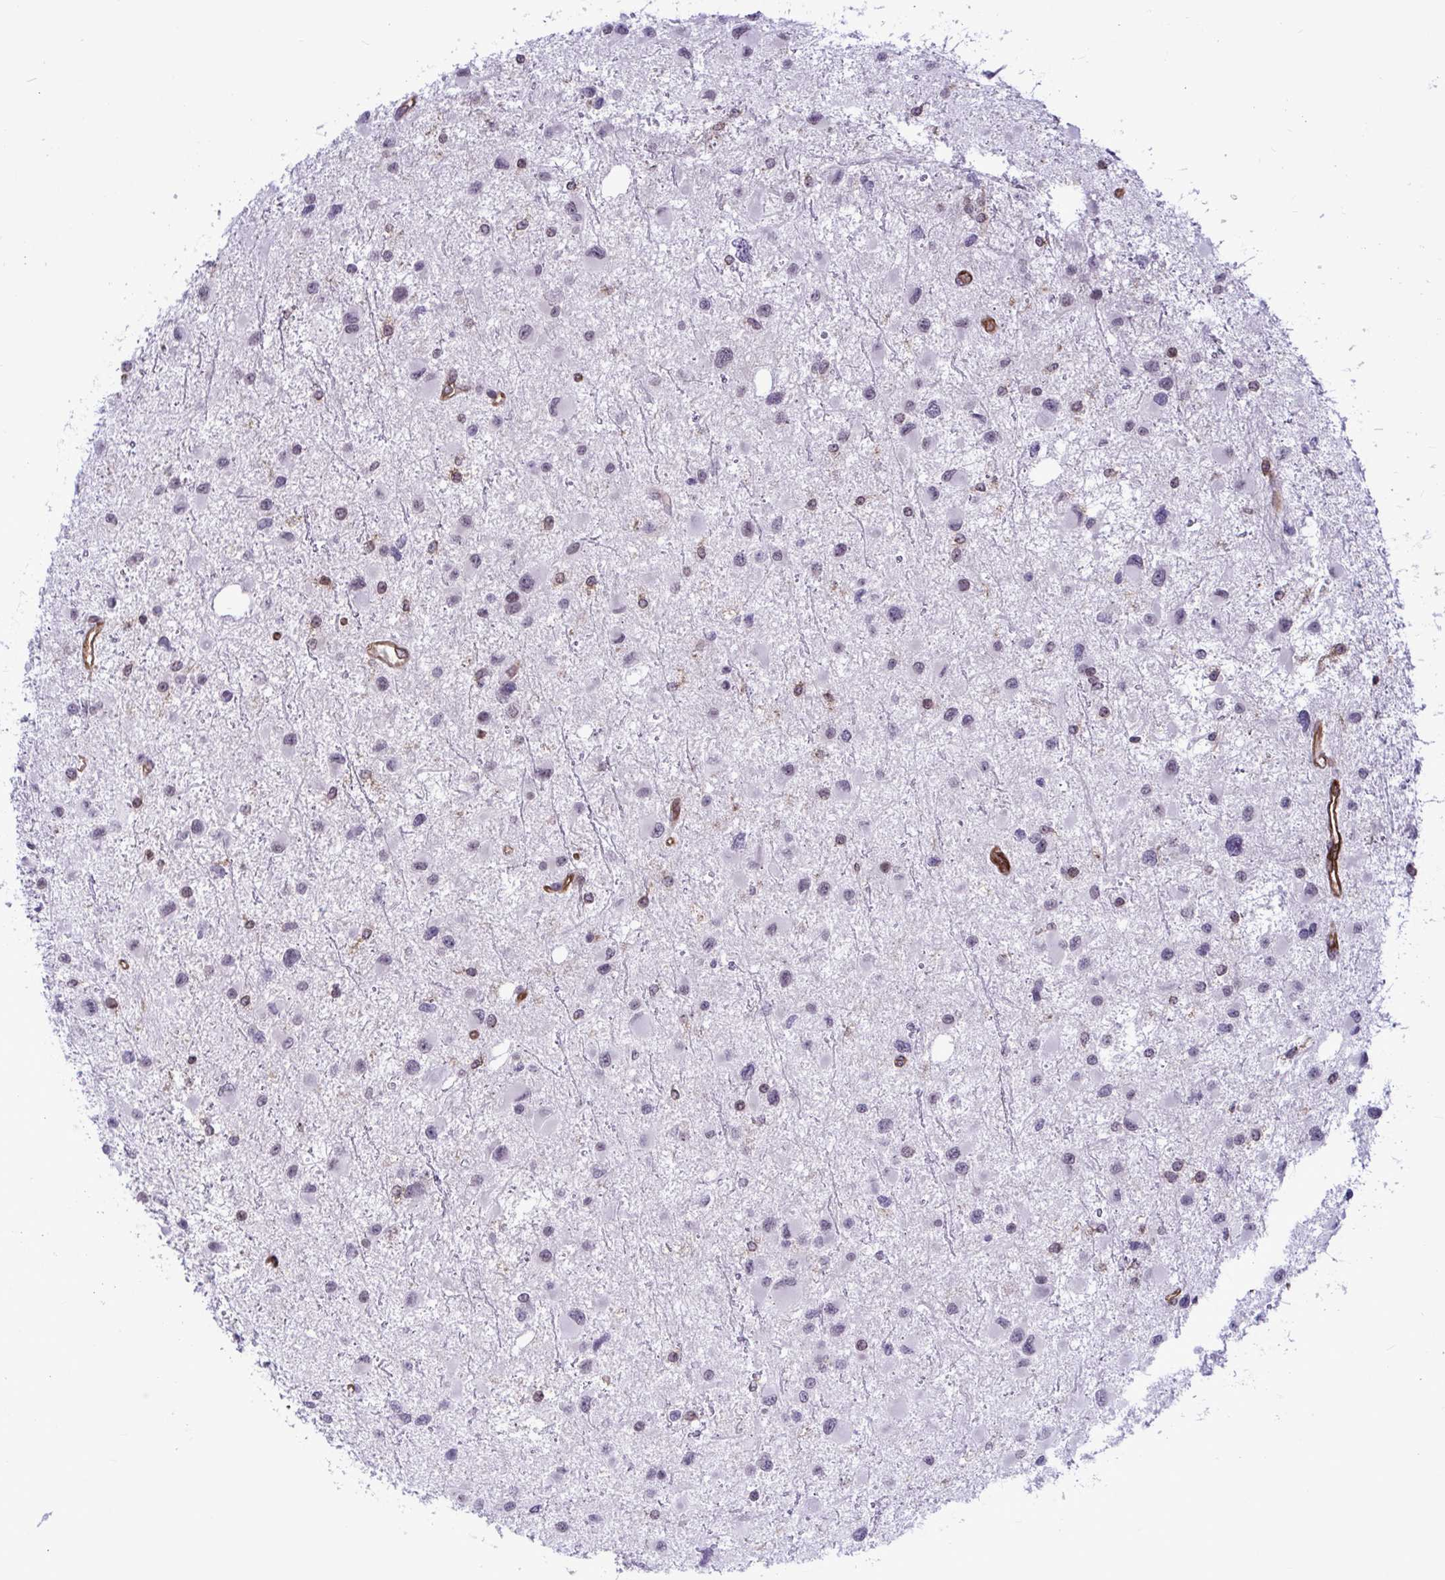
{"staining": {"intensity": "negative", "quantity": "none", "location": "none"}, "tissue": "glioma", "cell_type": "Tumor cells", "image_type": "cancer", "snomed": [{"axis": "morphology", "description": "Glioma, malignant, Low grade"}, {"axis": "topography", "description": "Brain"}], "caption": "There is no significant staining in tumor cells of malignant glioma (low-grade).", "gene": "EML1", "patient": {"sex": "female", "age": 32}}